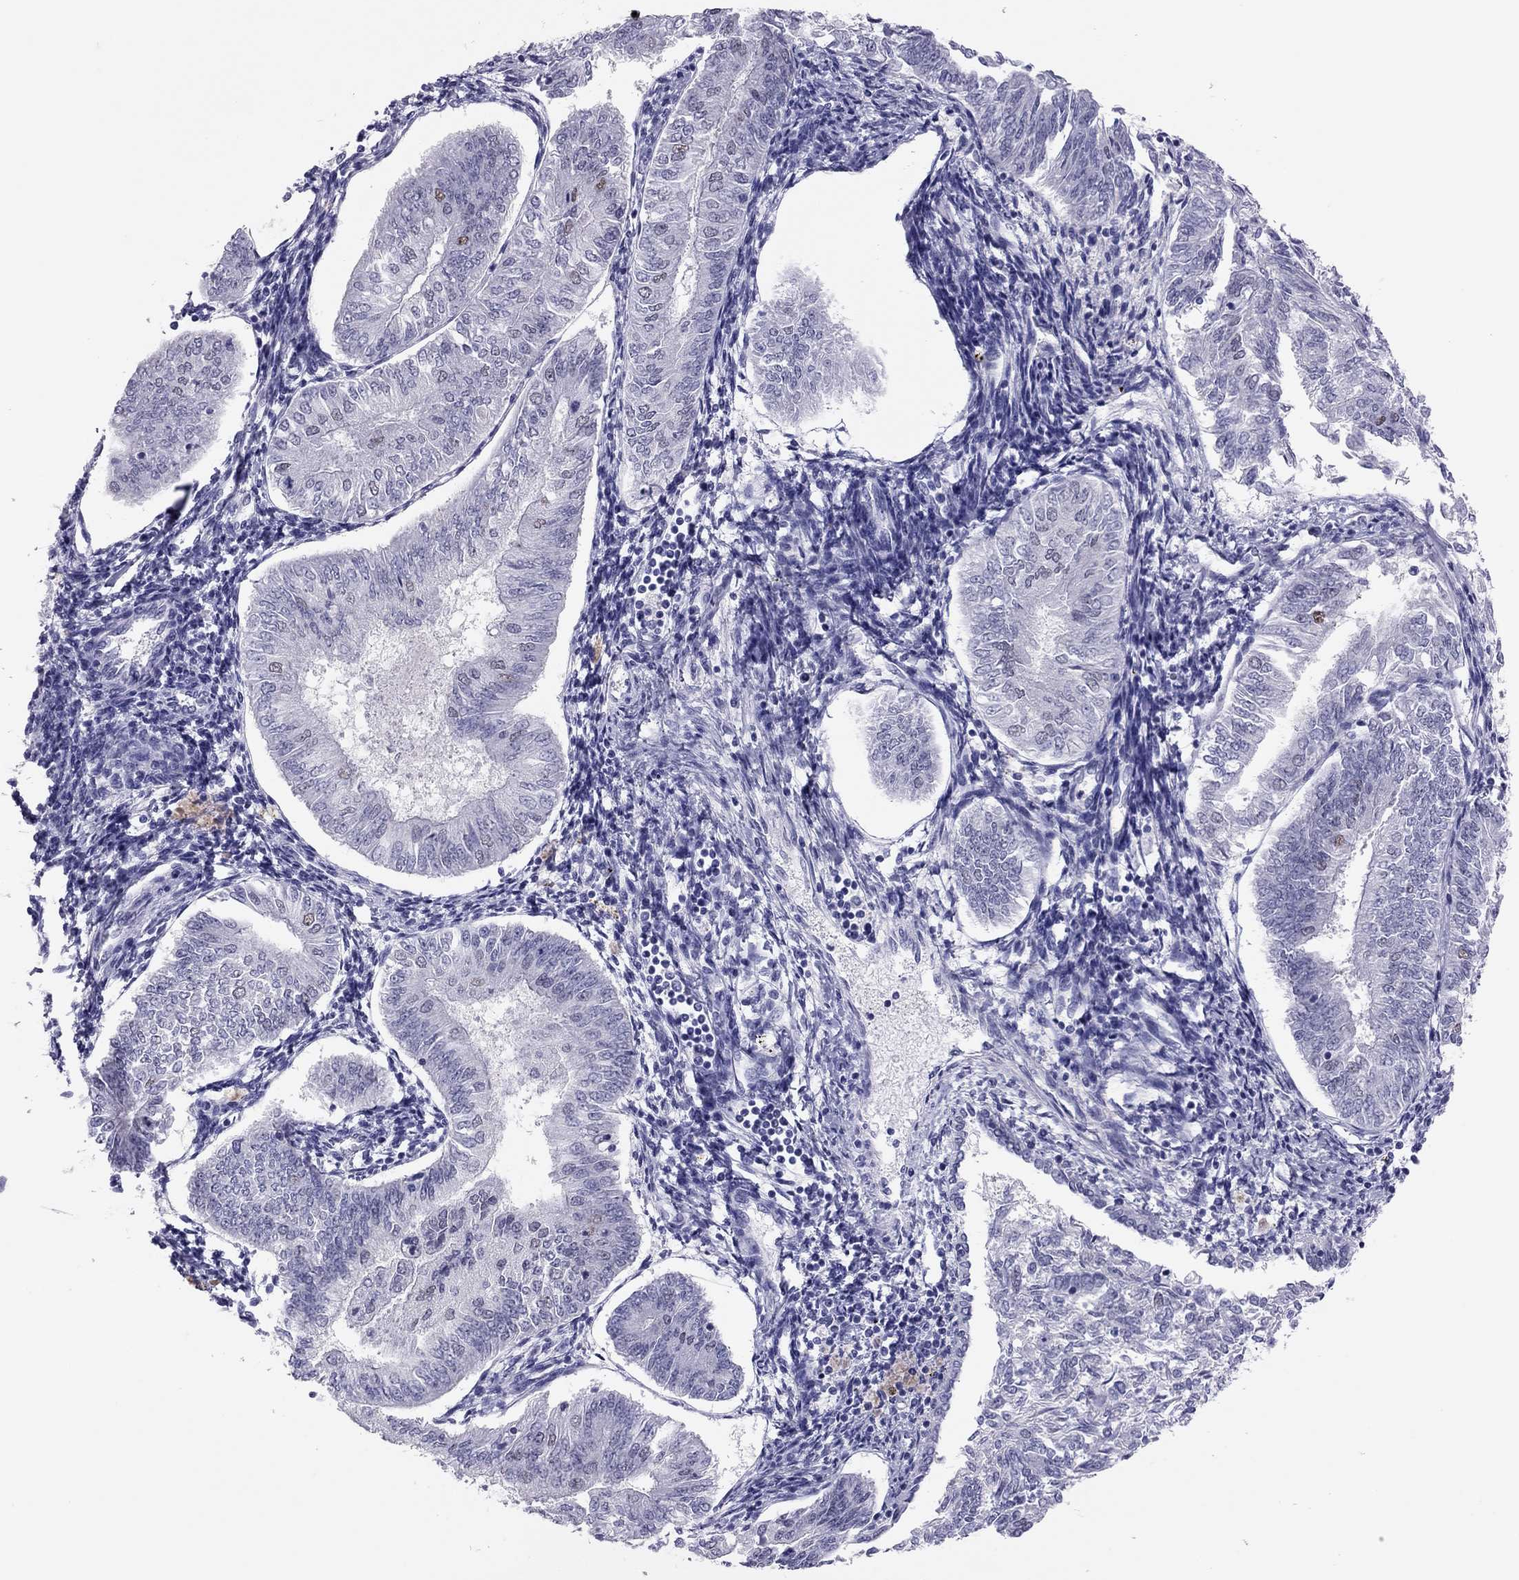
{"staining": {"intensity": "weak", "quantity": "<25%", "location": "nuclear"}, "tissue": "endometrial cancer", "cell_type": "Tumor cells", "image_type": "cancer", "snomed": [{"axis": "morphology", "description": "Adenocarcinoma, NOS"}, {"axis": "topography", "description": "Endometrium"}], "caption": "A histopathology image of endometrial cancer (adenocarcinoma) stained for a protein reveals no brown staining in tumor cells.", "gene": "PHOX2A", "patient": {"sex": "female", "age": 58}}